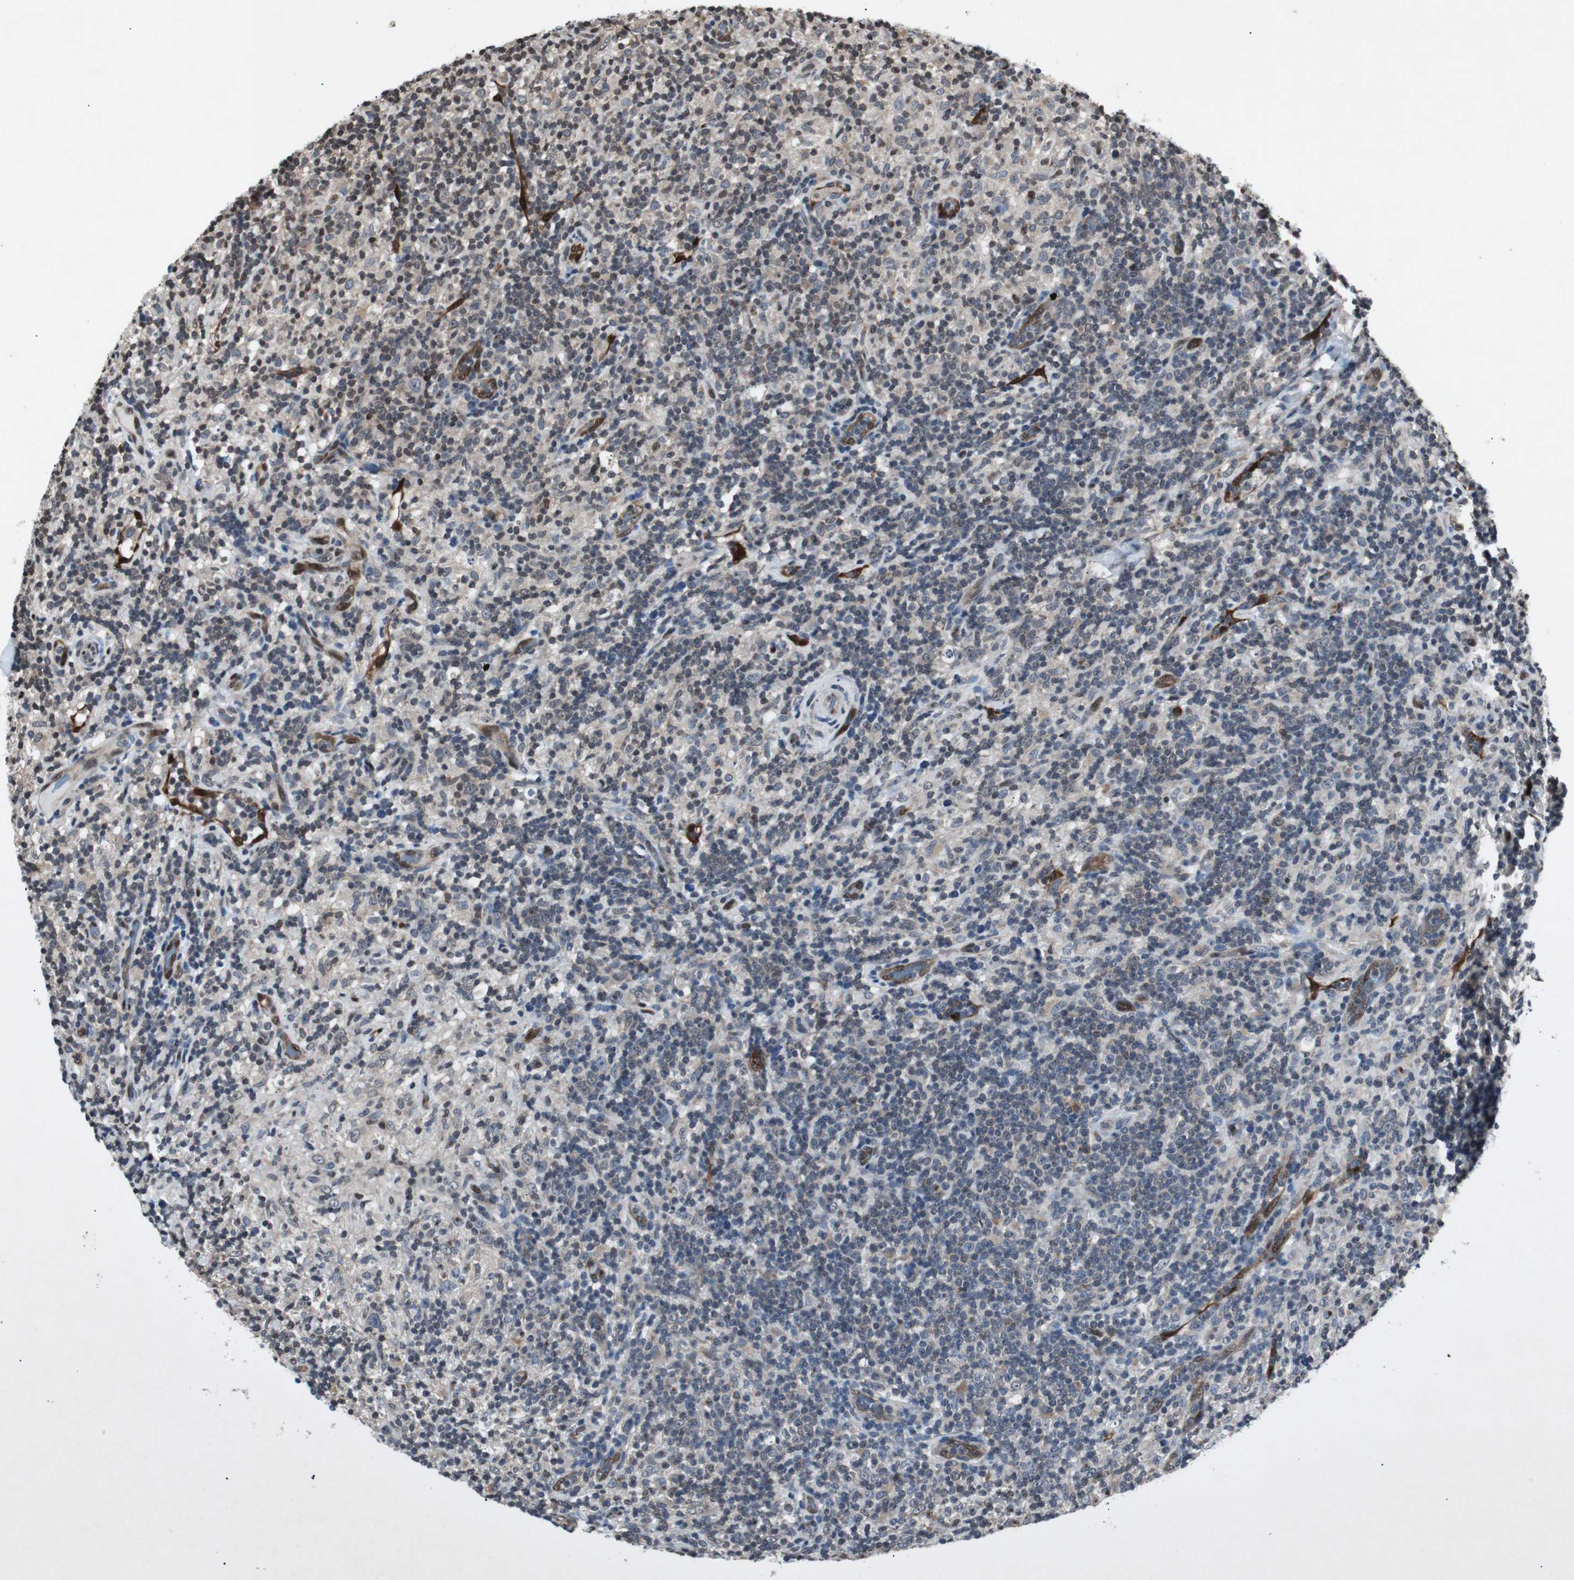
{"staining": {"intensity": "negative", "quantity": "none", "location": "none"}, "tissue": "lymphoma", "cell_type": "Tumor cells", "image_type": "cancer", "snomed": [{"axis": "morphology", "description": "Hodgkin's disease, NOS"}, {"axis": "topography", "description": "Lymph node"}], "caption": "Immunohistochemistry micrograph of neoplastic tissue: human lymphoma stained with DAB (3,3'-diaminobenzidine) shows no significant protein staining in tumor cells.", "gene": "SMAD1", "patient": {"sex": "male", "age": 70}}